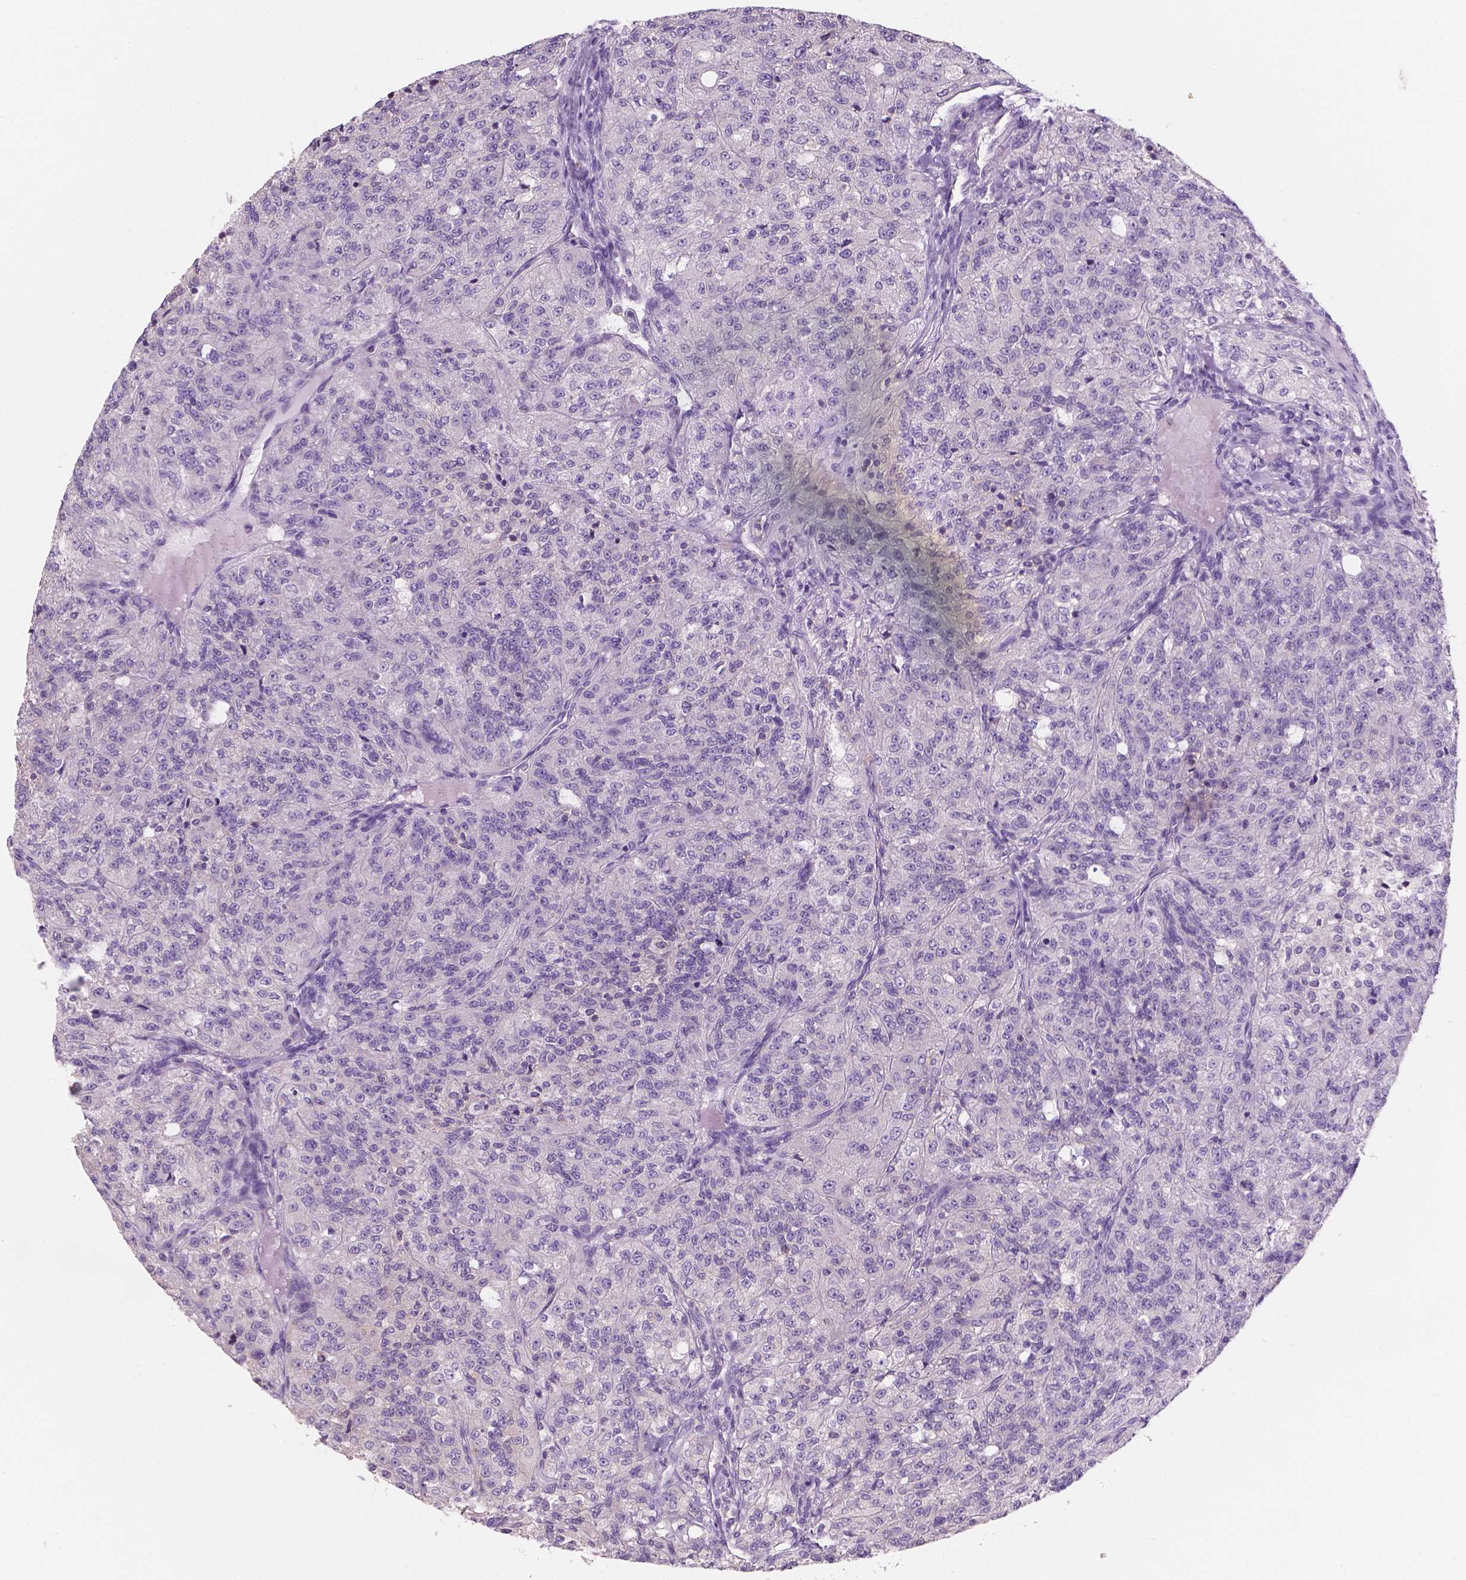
{"staining": {"intensity": "negative", "quantity": "none", "location": "none"}, "tissue": "renal cancer", "cell_type": "Tumor cells", "image_type": "cancer", "snomed": [{"axis": "morphology", "description": "Adenocarcinoma, NOS"}, {"axis": "topography", "description": "Kidney"}], "caption": "The photomicrograph displays no significant staining in tumor cells of adenocarcinoma (renal).", "gene": "SBSN", "patient": {"sex": "female", "age": 63}}